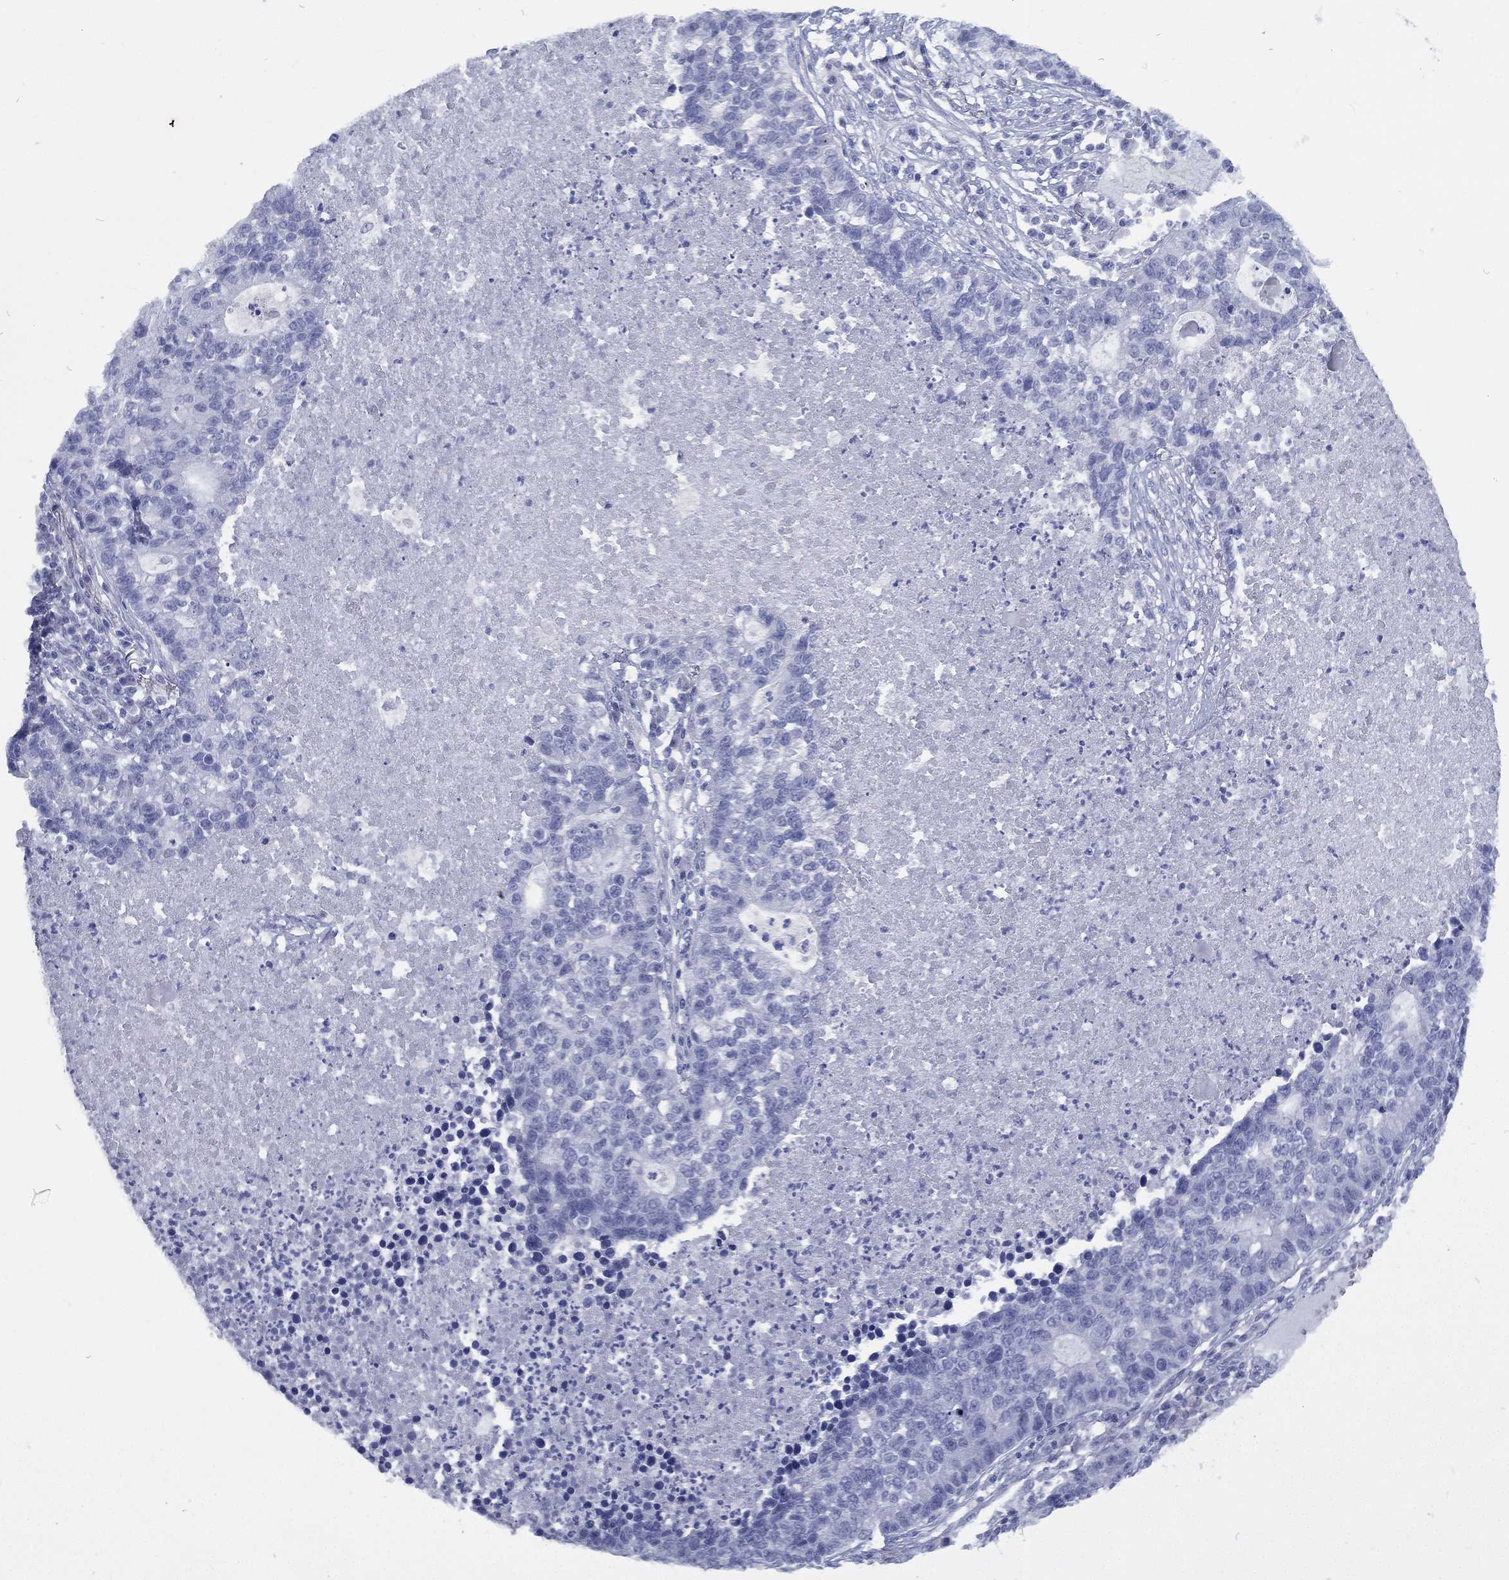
{"staining": {"intensity": "negative", "quantity": "none", "location": "none"}, "tissue": "lung cancer", "cell_type": "Tumor cells", "image_type": "cancer", "snomed": [{"axis": "morphology", "description": "Adenocarcinoma, NOS"}, {"axis": "topography", "description": "Lung"}], "caption": "Tumor cells show no significant staining in lung cancer. (Stains: DAB immunohistochemistry (IHC) with hematoxylin counter stain, Microscopy: brightfield microscopy at high magnification).", "gene": "RSPH4A", "patient": {"sex": "male", "age": 57}}